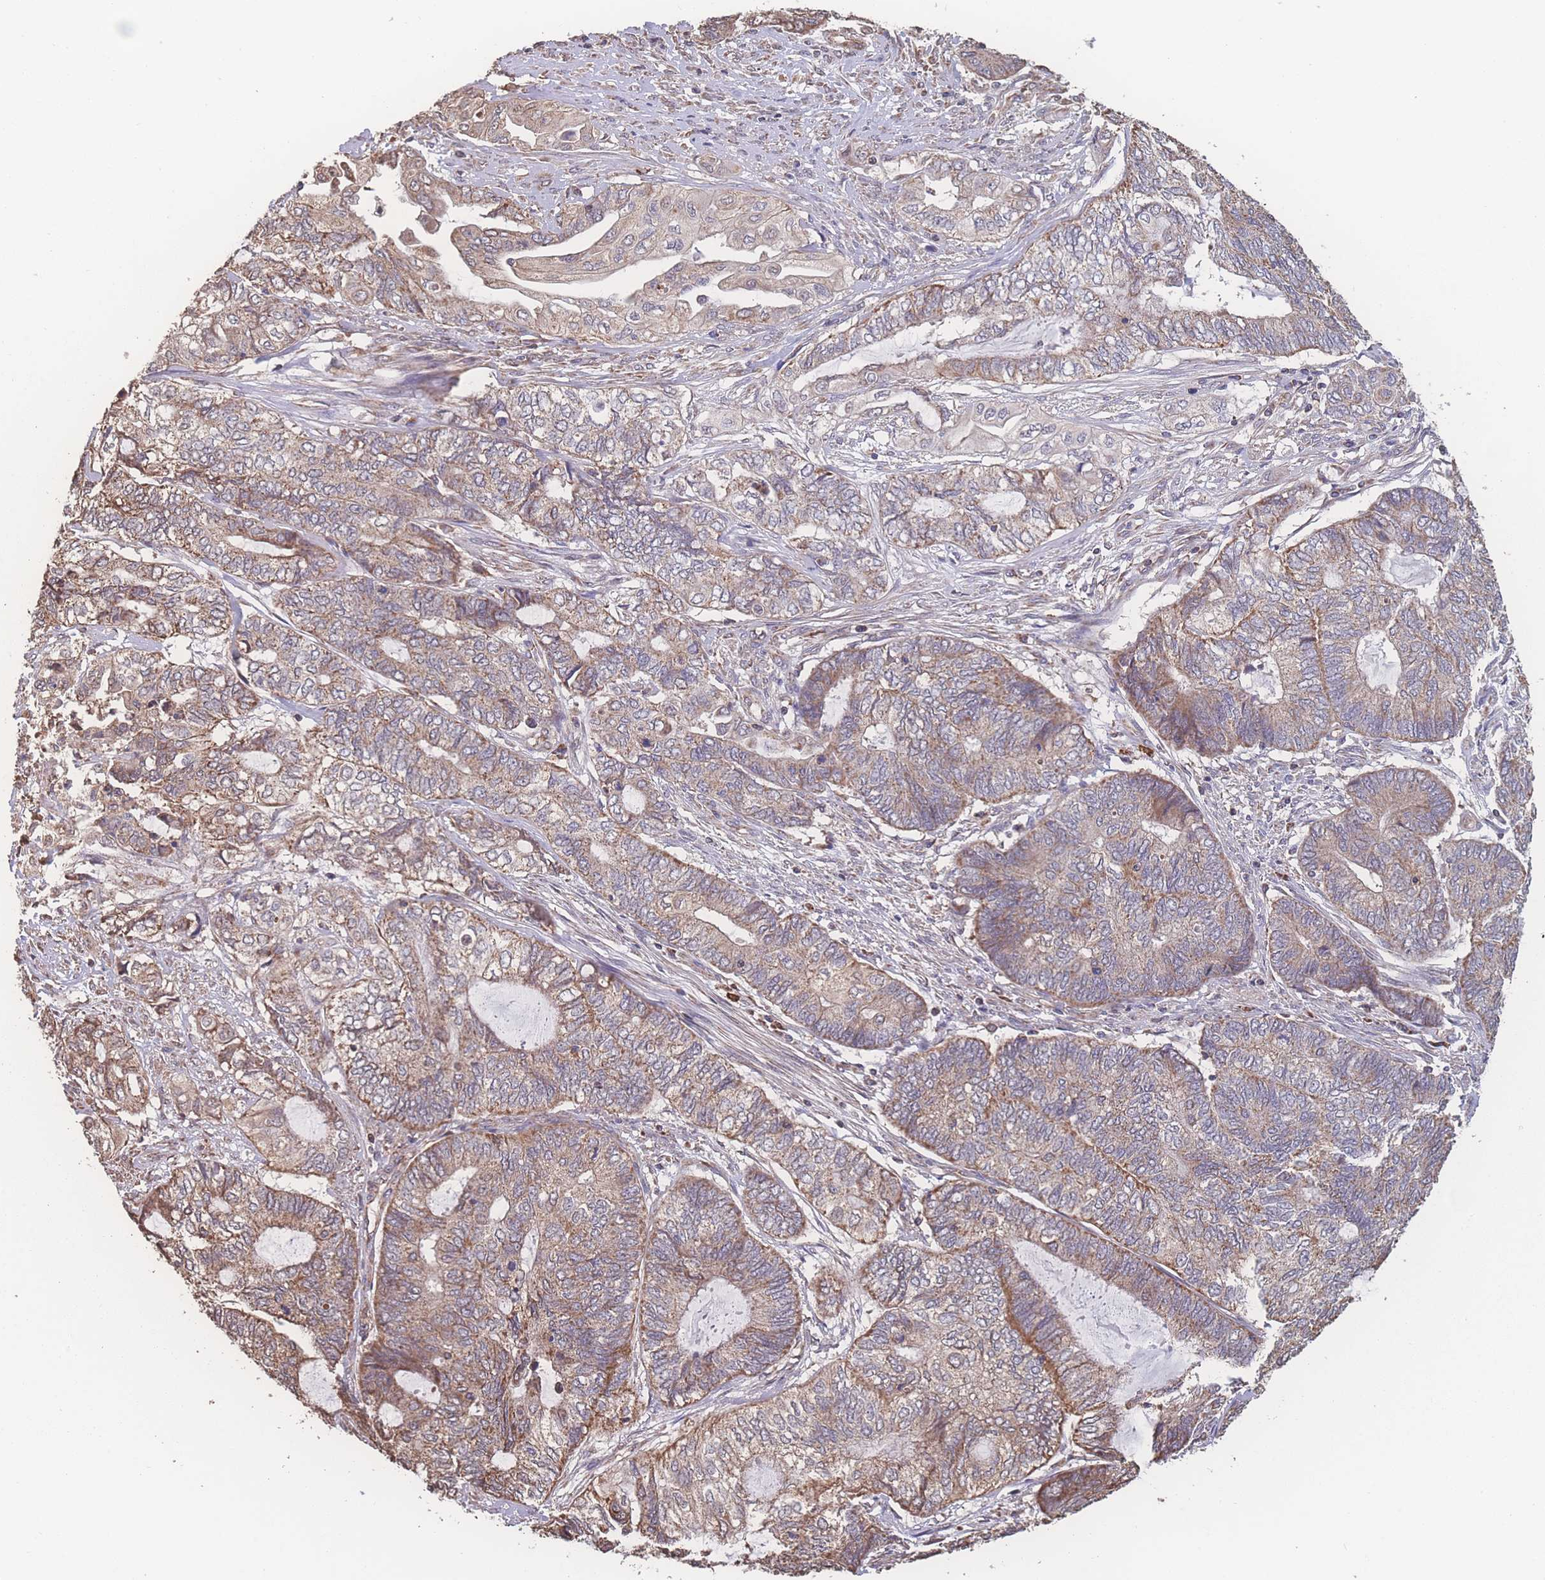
{"staining": {"intensity": "moderate", "quantity": "25%-75%", "location": "cytoplasmic/membranous"}, "tissue": "endometrial cancer", "cell_type": "Tumor cells", "image_type": "cancer", "snomed": [{"axis": "morphology", "description": "Adenocarcinoma, NOS"}, {"axis": "topography", "description": "Uterus"}, {"axis": "topography", "description": "Endometrium"}], "caption": "DAB (3,3'-diaminobenzidine) immunohistochemical staining of endometrial adenocarcinoma displays moderate cytoplasmic/membranous protein expression in approximately 25%-75% of tumor cells. (DAB IHC with brightfield microscopy, high magnification).", "gene": "SGSM3", "patient": {"sex": "female", "age": 70}}